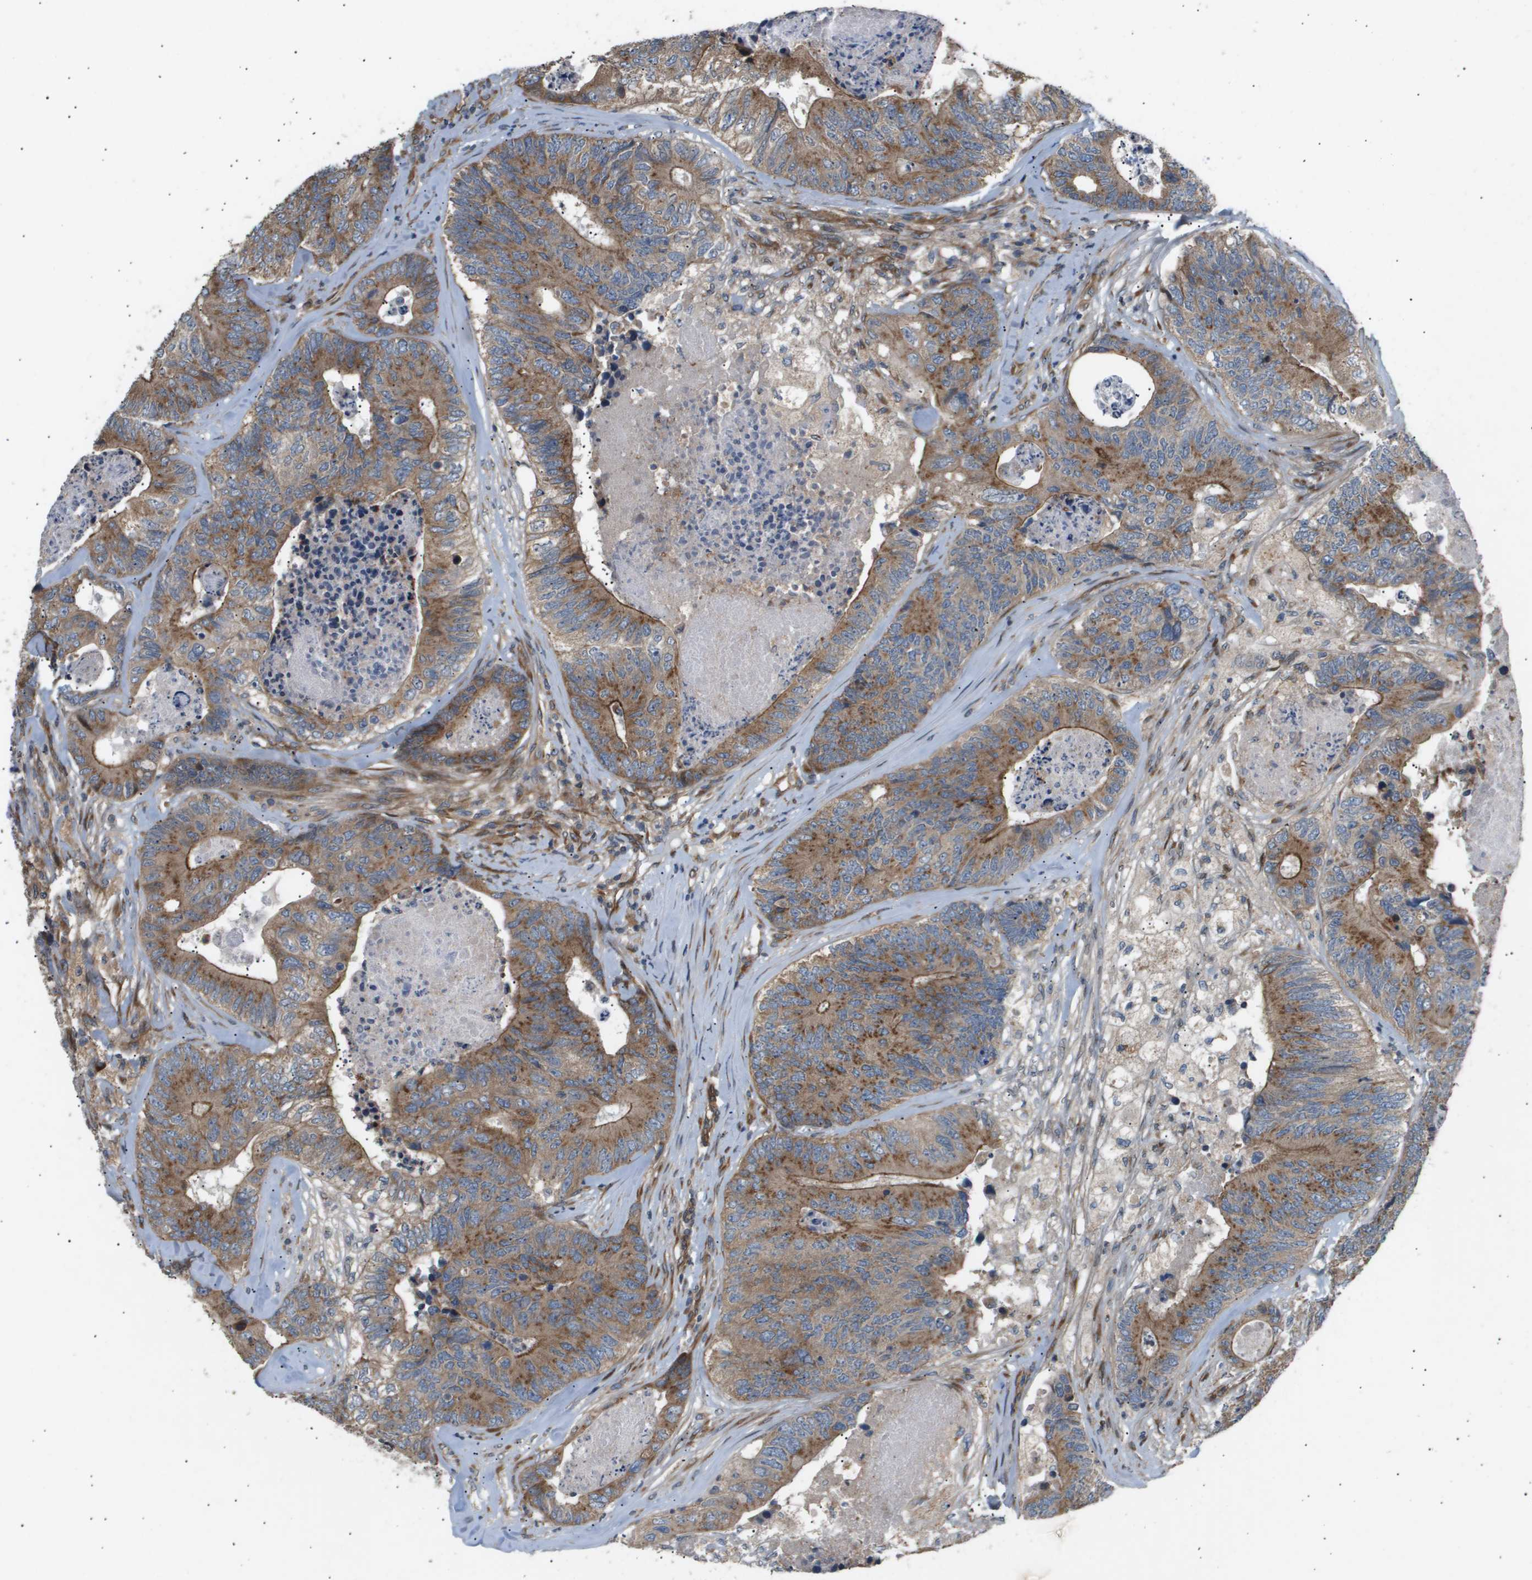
{"staining": {"intensity": "moderate", "quantity": ">75%", "location": "cytoplasmic/membranous"}, "tissue": "colorectal cancer", "cell_type": "Tumor cells", "image_type": "cancer", "snomed": [{"axis": "morphology", "description": "Adenocarcinoma, NOS"}, {"axis": "topography", "description": "Colon"}], "caption": "Tumor cells show medium levels of moderate cytoplasmic/membranous expression in about >75% of cells in human colorectal cancer (adenocarcinoma).", "gene": "LYSMD3", "patient": {"sex": "female", "age": 67}}